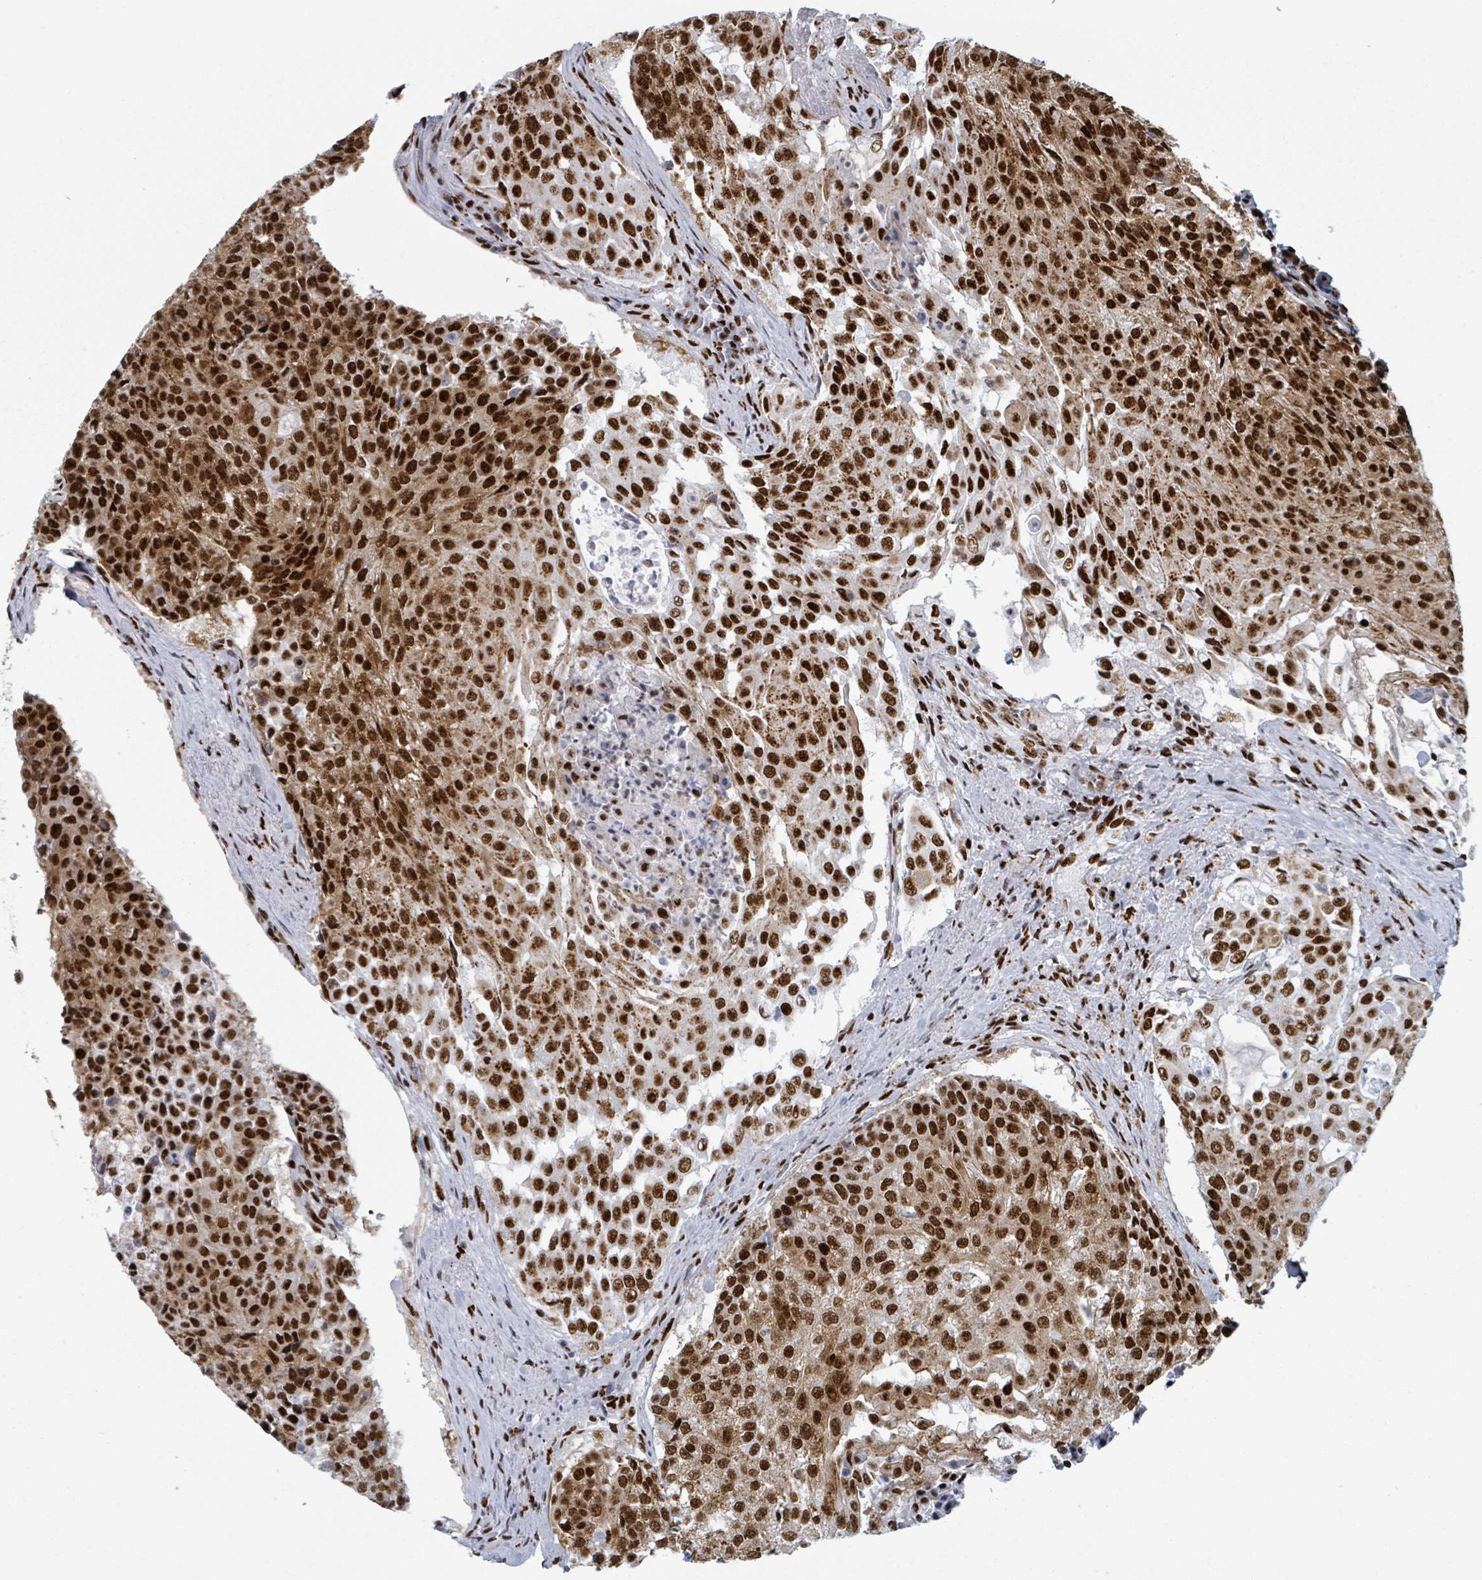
{"staining": {"intensity": "strong", "quantity": ">75%", "location": "nuclear"}, "tissue": "urothelial cancer", "cell_type": "Tumor cells", "image_type": "cancer", "snomed": [{"axis": "morphology", "description": "Urothelial carcinoma, High grade"}, {"axis": "topography", "description": "Urinary bladder"}], "caption": "Urothelial cancer was stained to show a protein in brown. There is high levels of strong nuclear expression in approximately >75% of tumor cells.", "gene": "DHX16", "patient": {"sex": "female", "age": 63}}